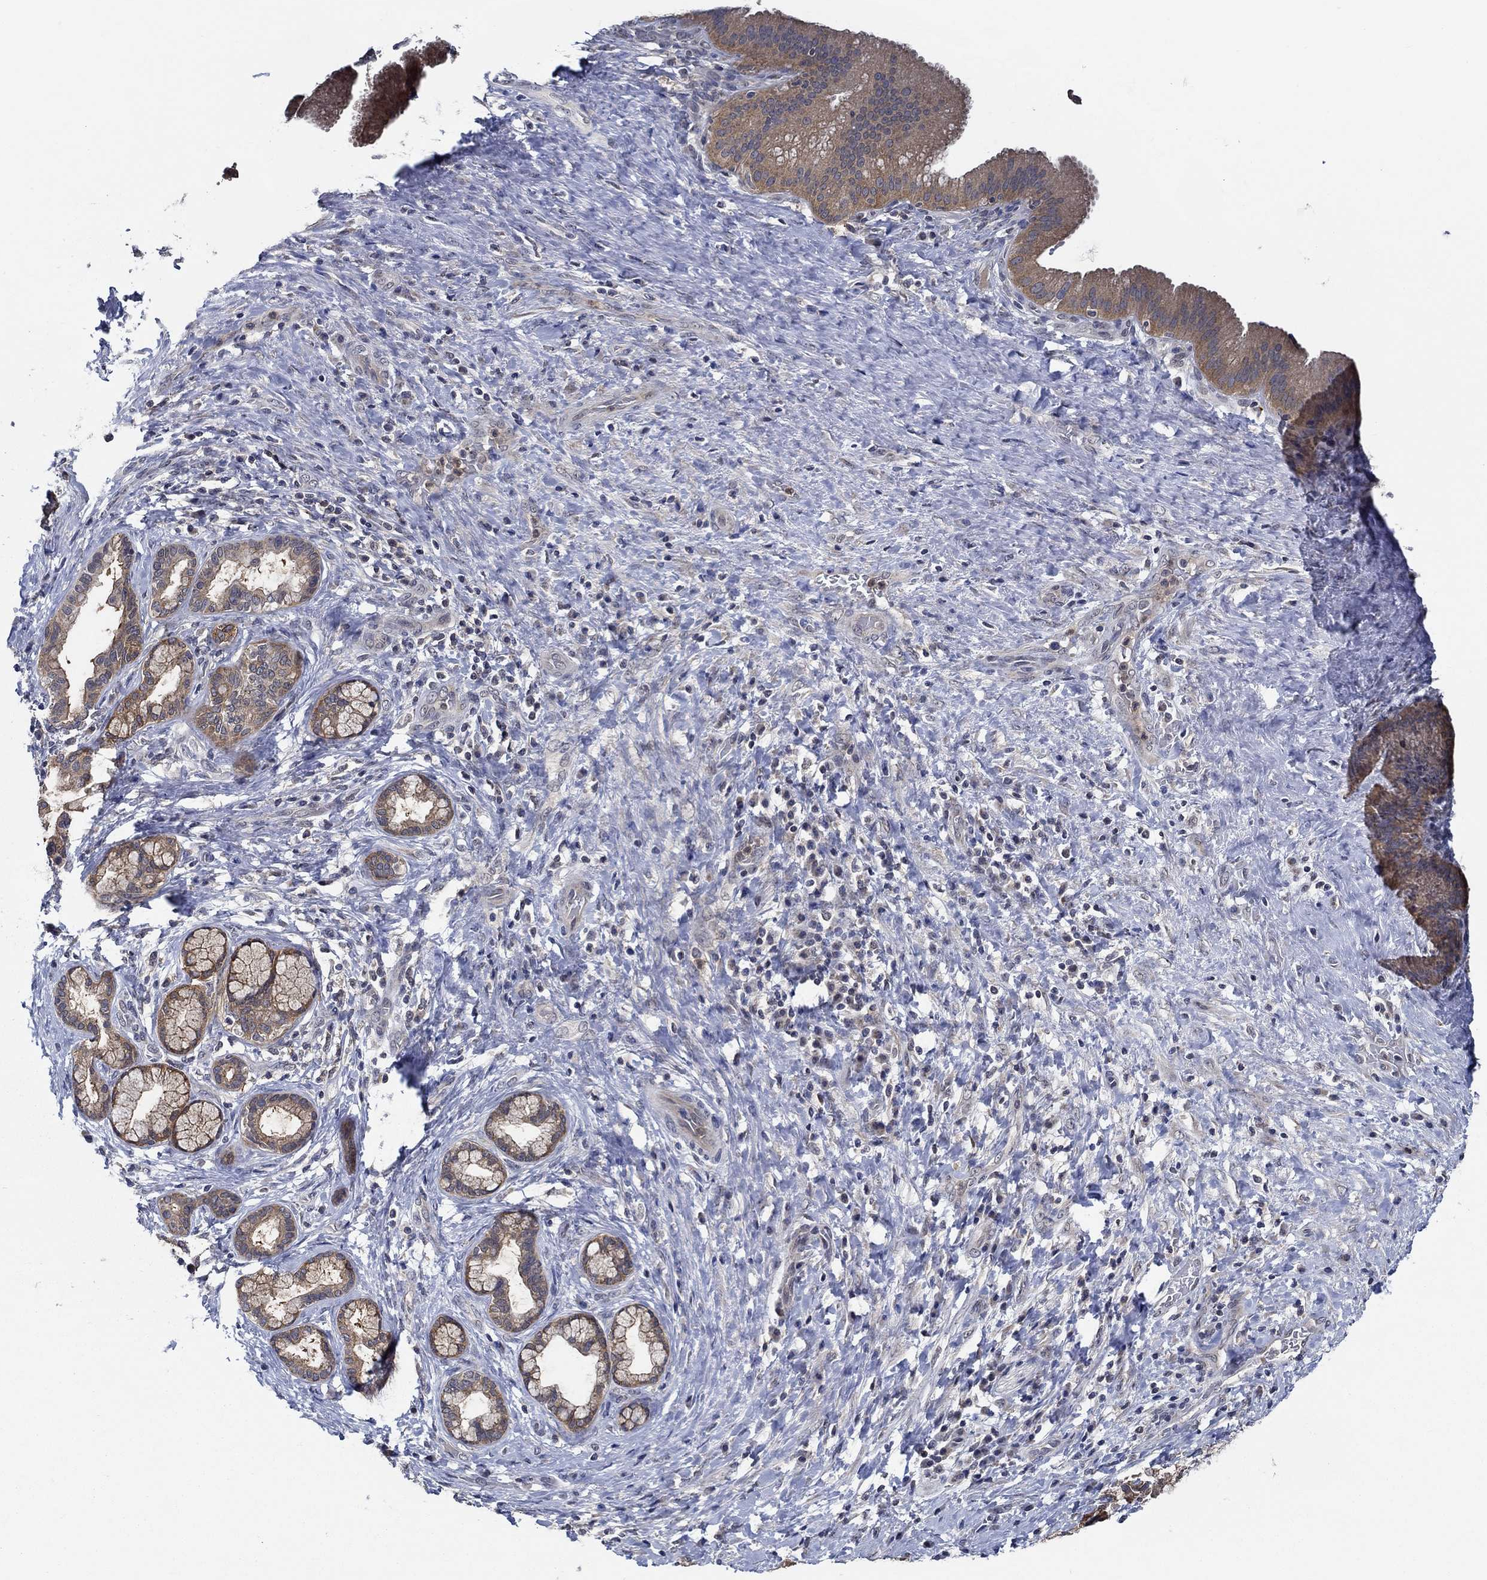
{"staining": {"intensity": "strong", "quantity": "25%-75%", "location": "cytoplasmic/membranous"}, "tissue": "liver cancer", "cell_type": "Tumor cells", "image_type": "cancer", "snomed": [{"axis": "morphology", "description": "Cholangiocarcinoma"}, {"axis": "topography", "description": "Liver"}], "caption": "A high amount of strong cytoplasmic/membranous positivity is identified in approximately 25%-75% of tumor cells in liver cancer (cholangiocarcinoma) tissue.", "gene": "DACT1", "patient": {"sex": "female", "age": 73}}